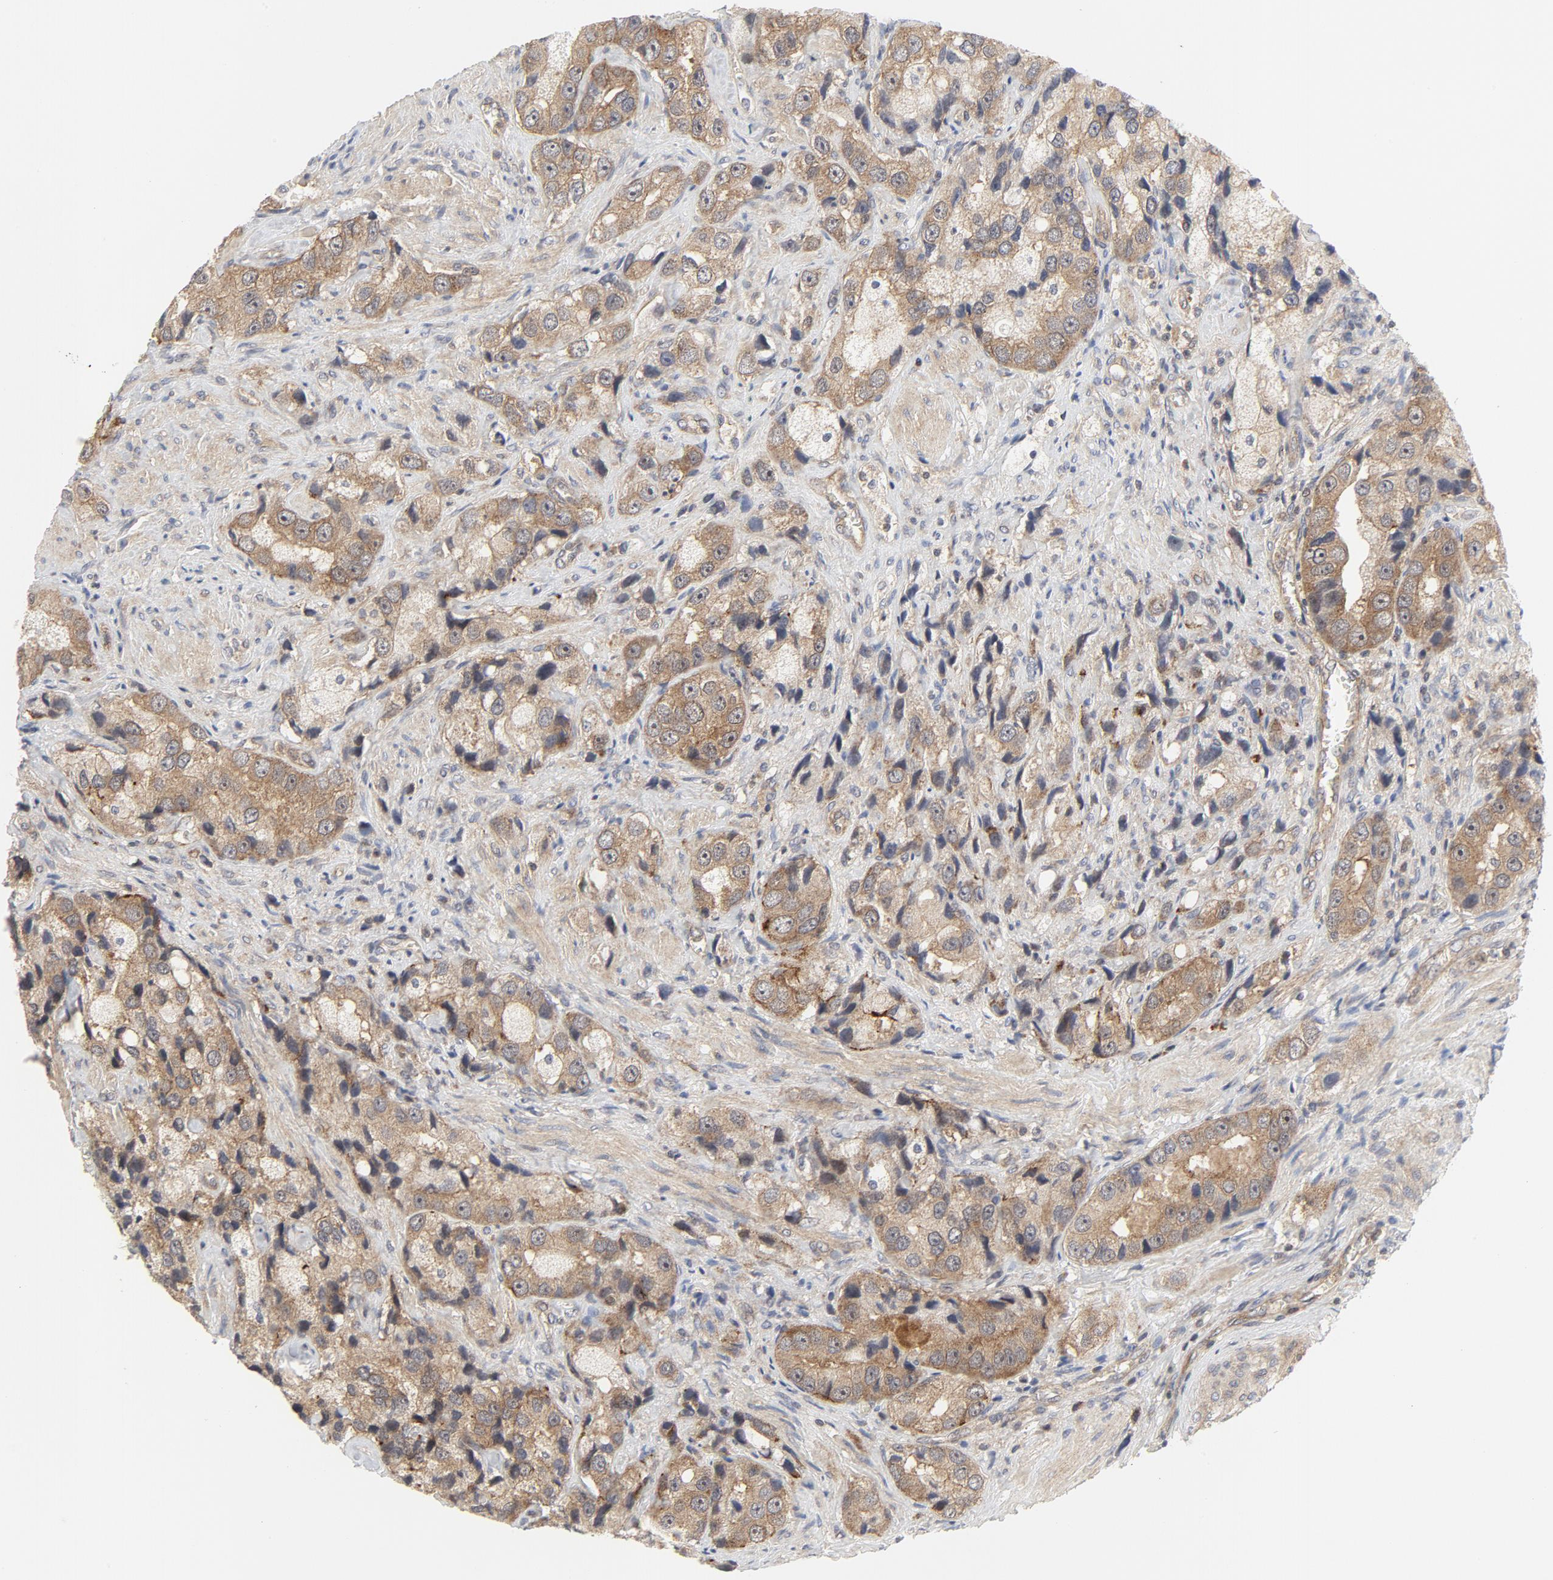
{"staining": {"intensity": "weak", "quantity": ">75%", "location": "cytoplasmic/membranous"}, "tissue": "prostate cancer", "cell_type": "Tumor cells", "image_type": "cancer", "snomed": [{"axis": "morphology", "description": "Adenocarcinoma, High grade"}, {"axis": "topography", "description": "Prostate"}], "caption": "An IHC photomicrograph of tumor tissue is shown. Protein staining in brown highlights weak cytoplasmic/membranous positivity in prostate cancer within tumor cells.", "gene": "MAP2K7", "patient": {"sex": "male", "age": 63}}